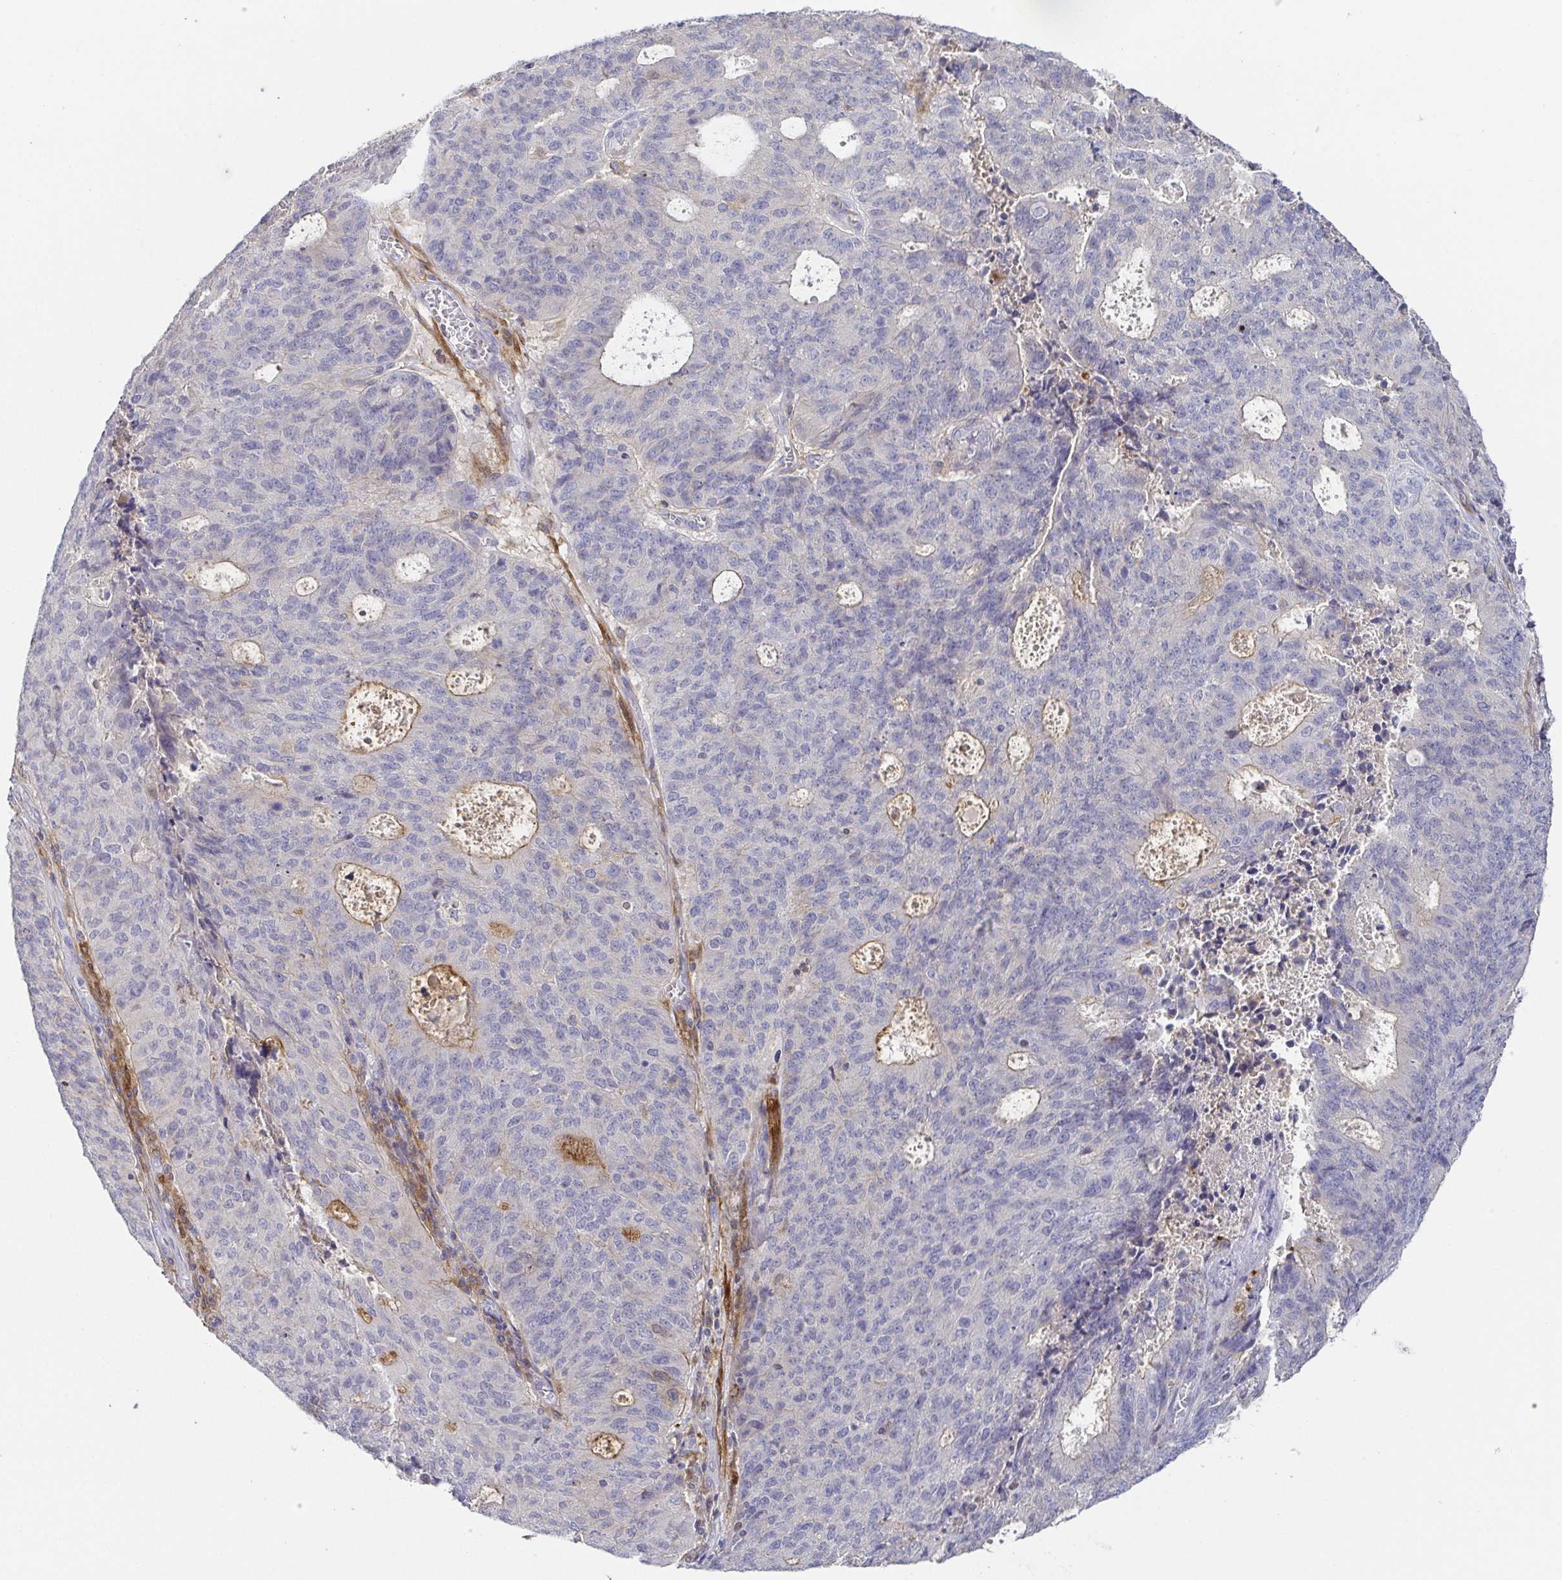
{"staining": {"intensity": "moderate", "quantity": "<25%", "location": "cytoplasmic/membranous"}, "tissue": "endometrial cancer", "cell_type": "Tumor cells", "image_type": "cancer", "snomed": [{"axis": "morphology", "description": "Adenocarcinoma, NOS"}, {"axis": "topography", "description": "Endometrium"}], "caption": "Moderate cytoplasmic/membranous protein expression is seen in about <25% of tumor cells in endometrial cancer.", "gene": "RNASE7", "patient": {"sex": "female", "age": 82}}